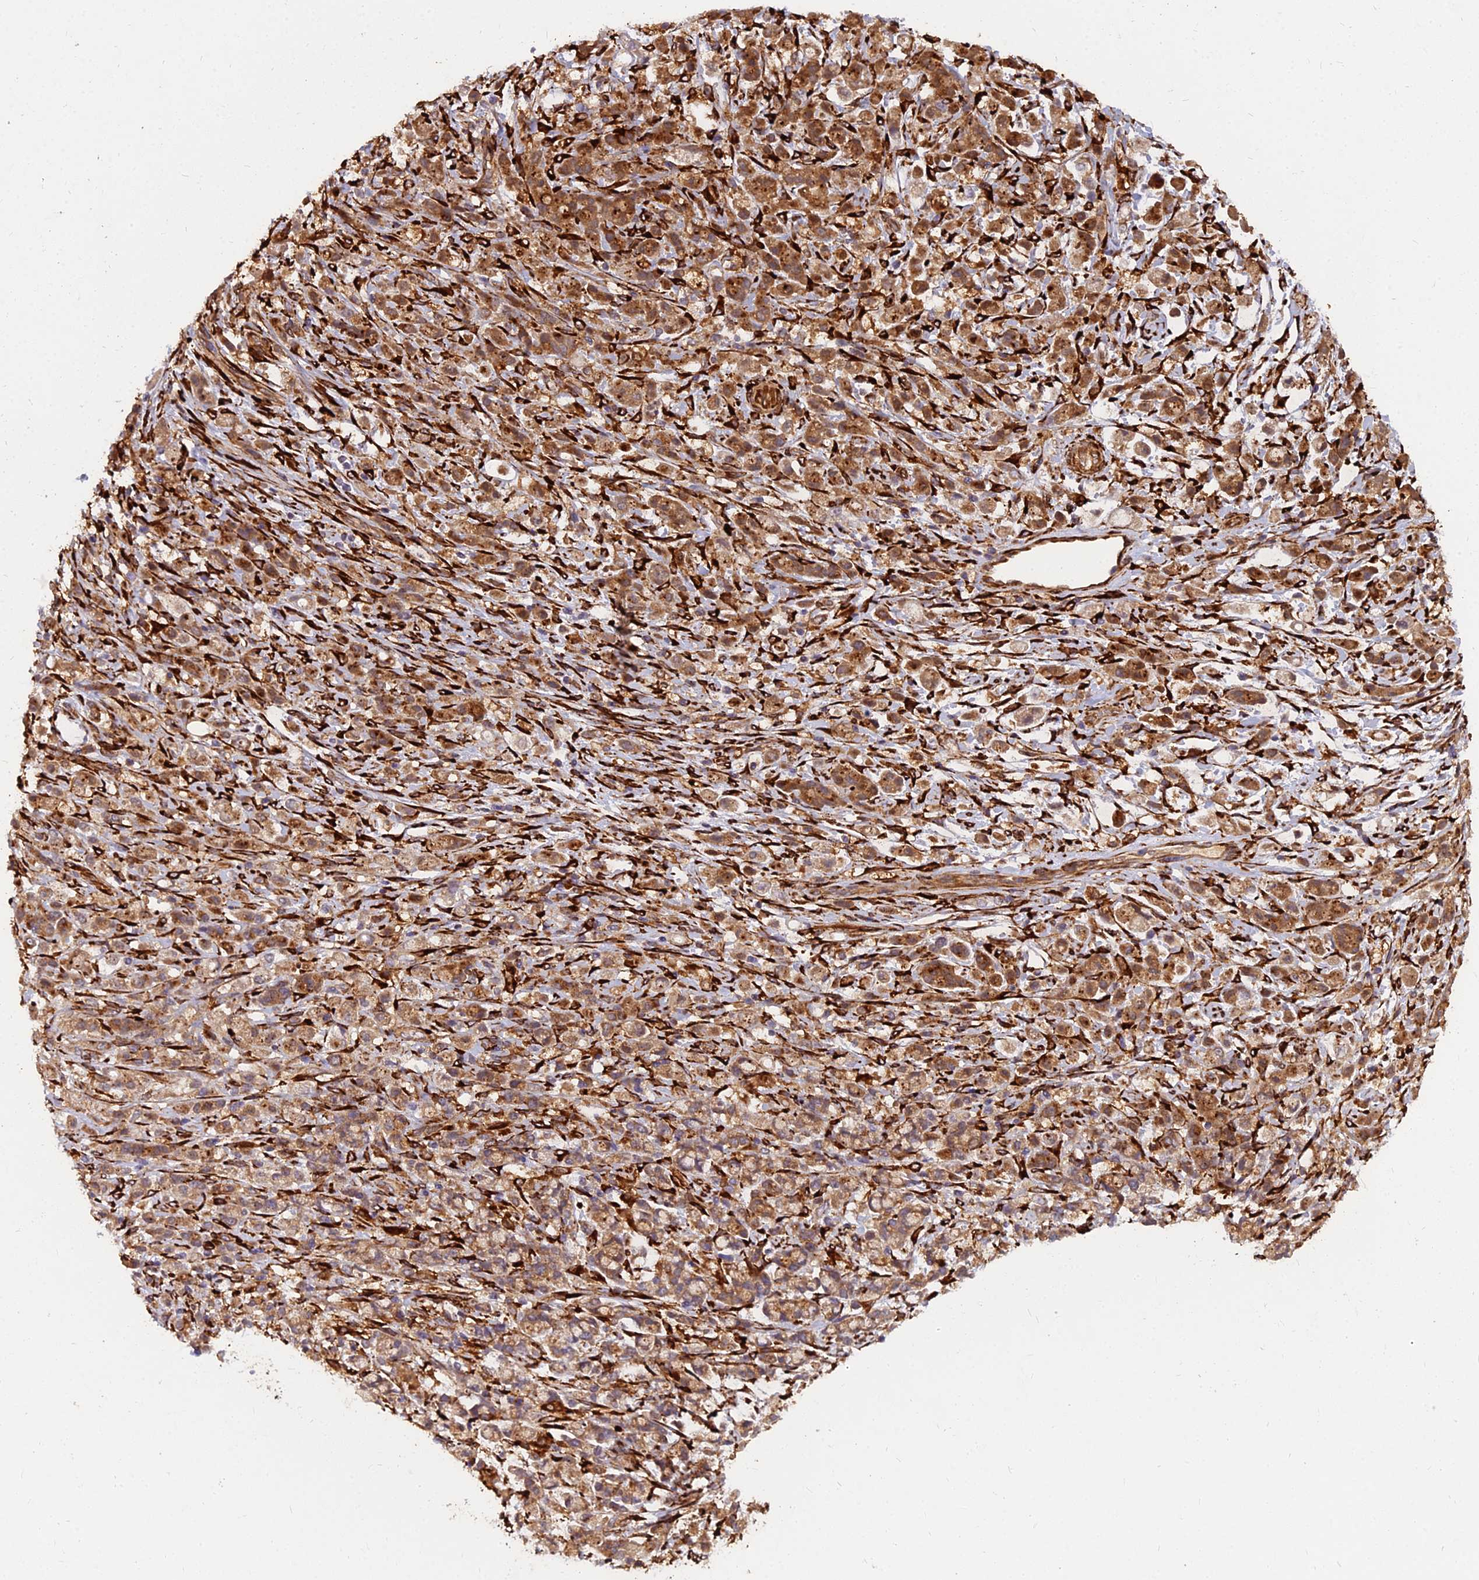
{"staining": {"intensity": "moderate", "quantity": ">75%", "location": "cytoplasmic/membranous"}, "tissue": "stomach cancer", "cell_type": "Tumor cells", "image_type": "cancer", "snomed": [{"axis": "morphology", "description": "Adenocarcinoma, NOS"}, {"axis": "topography", "description": "Stomach"}], "caption": "Adenocarcinoma (stomach) stained for a protein (brown) displays moderate cytoplasmic/membranous positive positivity in approximately >75% of tumor cells.", "gene": "NDUFAF7", "patient": {"sex": "female", "age": 60}}